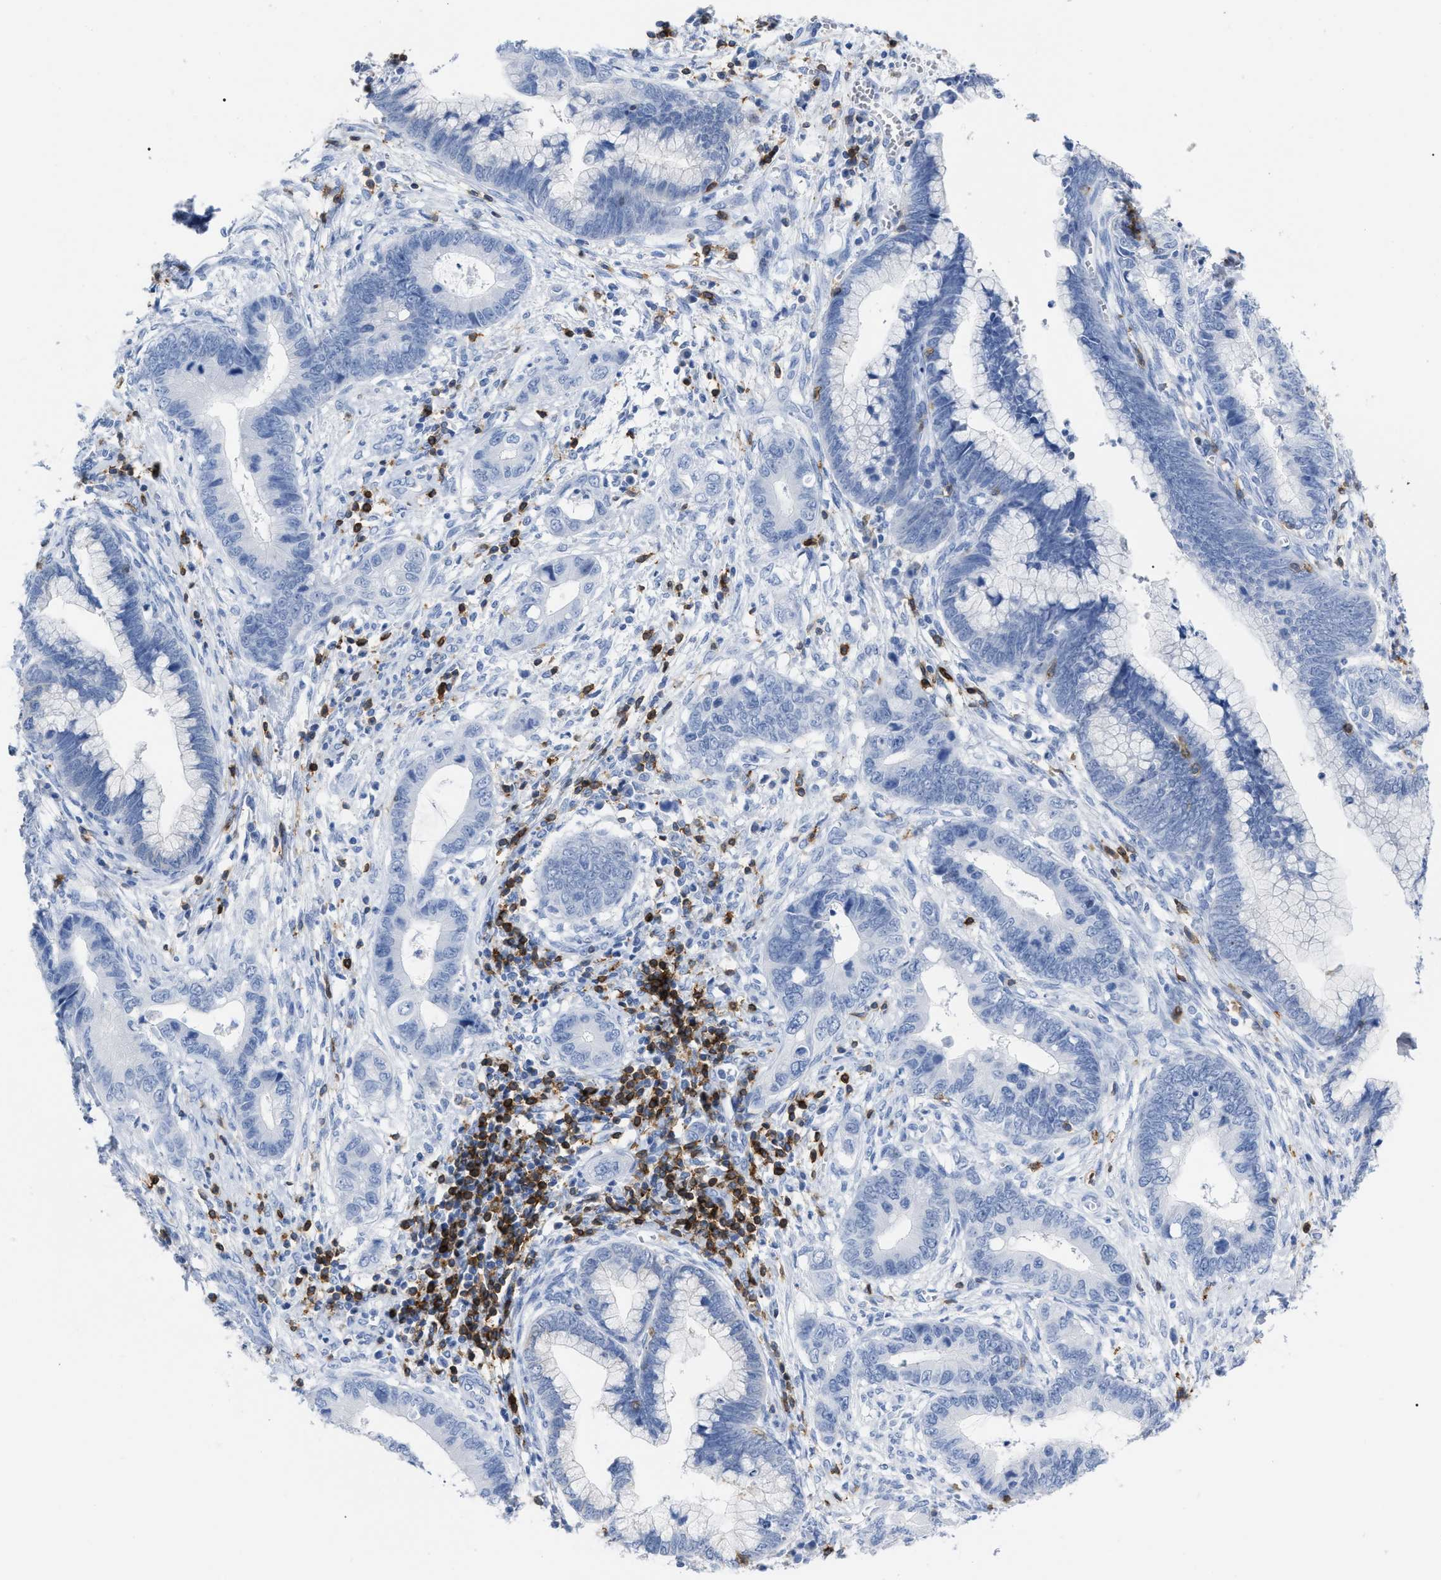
{"staining": {"intensity": "negative", "quantity": "none", "location": "none"}, "tissue": "cervical cancer", "cell_type": "Tumor cells", "image_type": "cancer", "snomed": [{"axis": "morphology", "description": "Adenocarcinoma, NOS"}, {"axis": "topography", "description": "Cervix"}], "caption": "Immunohistochemical staining of human adenocarcinoma (cervical) shows no significant positivity in tumor cells.", "gene": "CD5", "patient": {"sex": "female", "age": 44}}